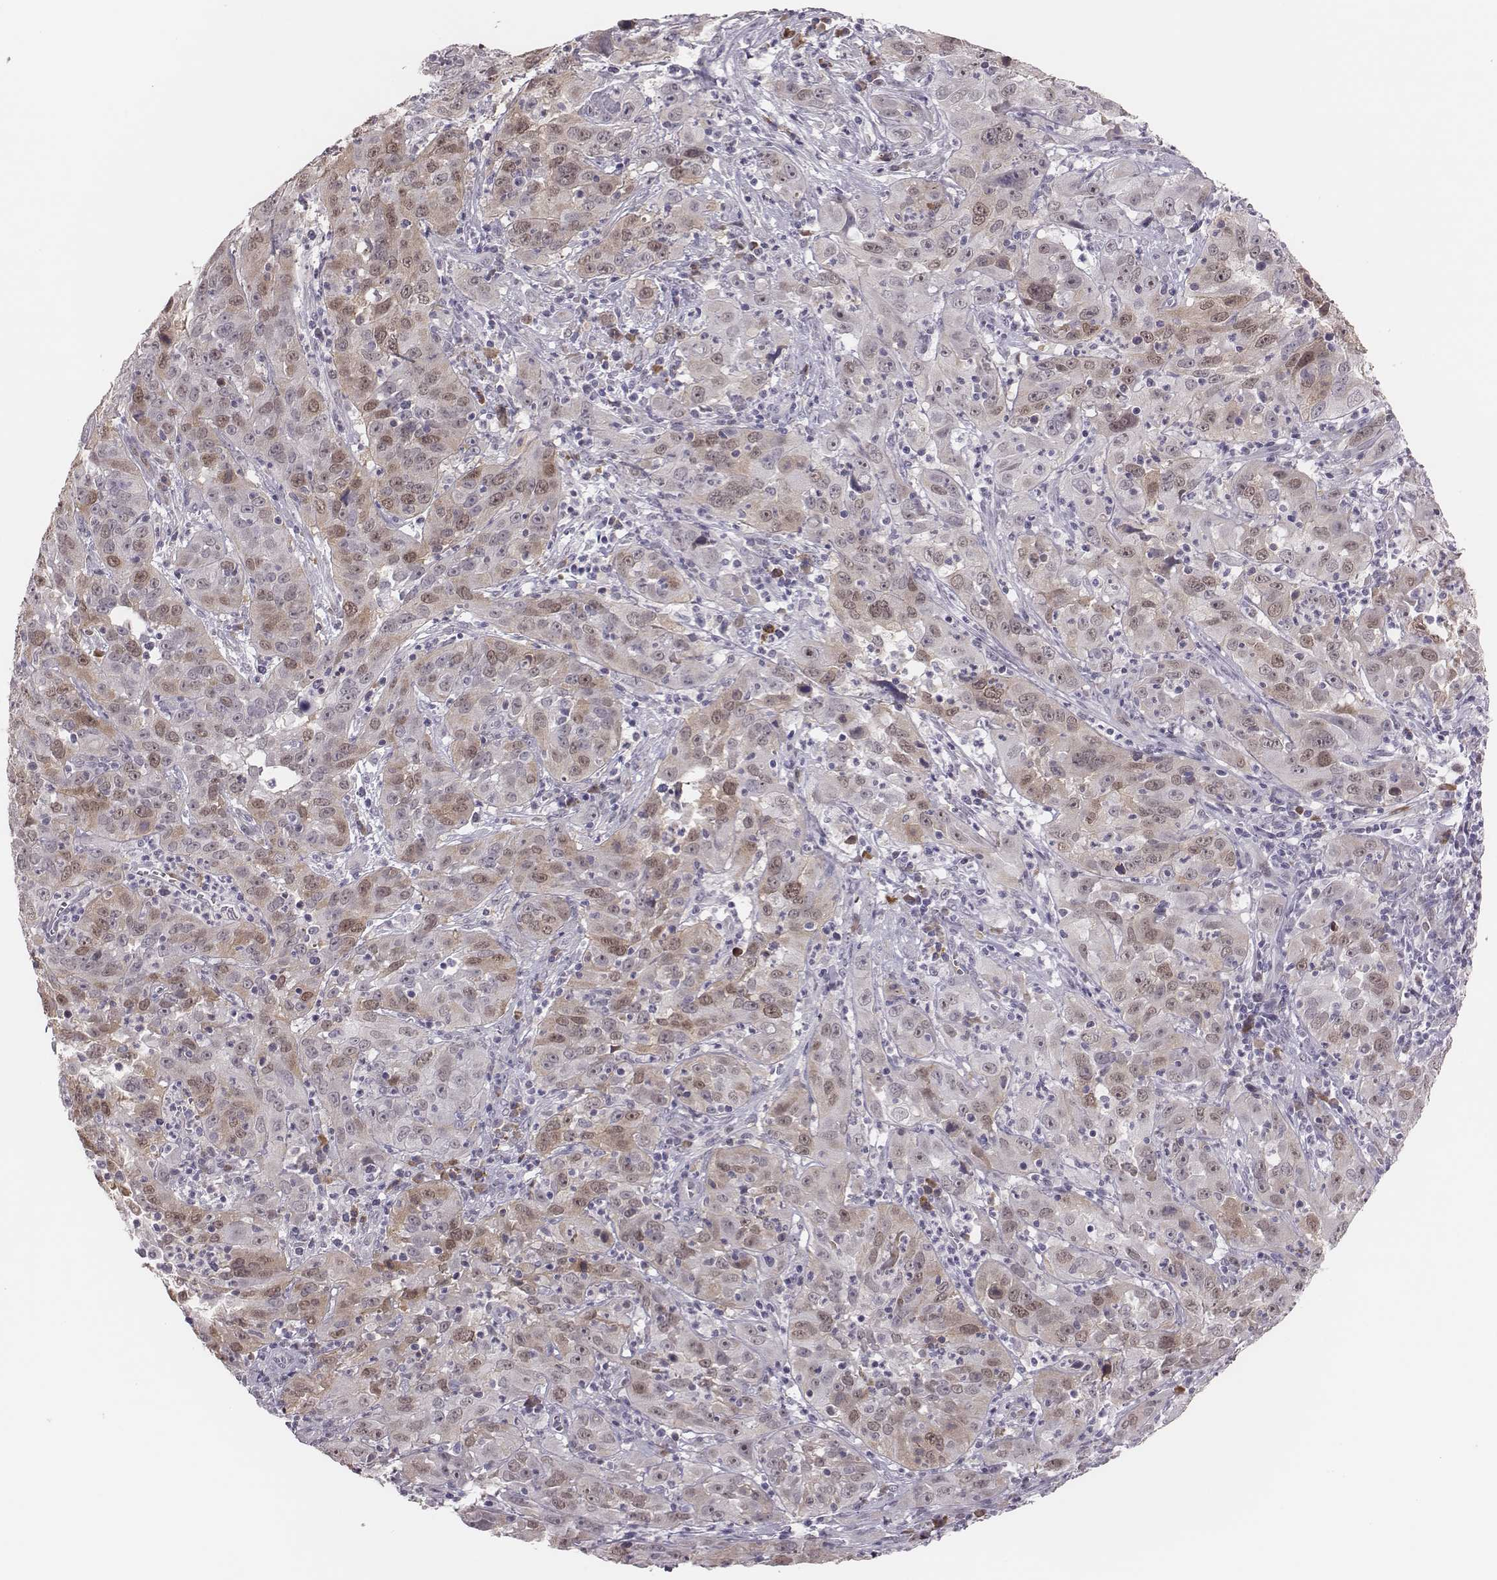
{"staining": {"intensity": "moderate", "quantity": "<25%", "location": "cytoplasmic/membranous,nuclear"}, "tissue": "cervical cancer", "cell_type": "Tumor cells", "image_type": "cancer", "snomed": [{"axis": "morphology", "description": "Squamous cell carcinoma, NOS"}, {"axis": "topography", "description": "Cervix"}], "caption": "DAB (3,3'-diaminobenzidine) immunohistochemical staining of human cervical cancer (squamous cell carcinoma) demonstrates moderate cytoplasmic/membranous and nuclear protein positivity in about <25% of tumor cells. The protein is shown in brown color, while the nuclei are stained blue.", "gene": "PBK", "patient": {"sex": "female", "age": 32}}